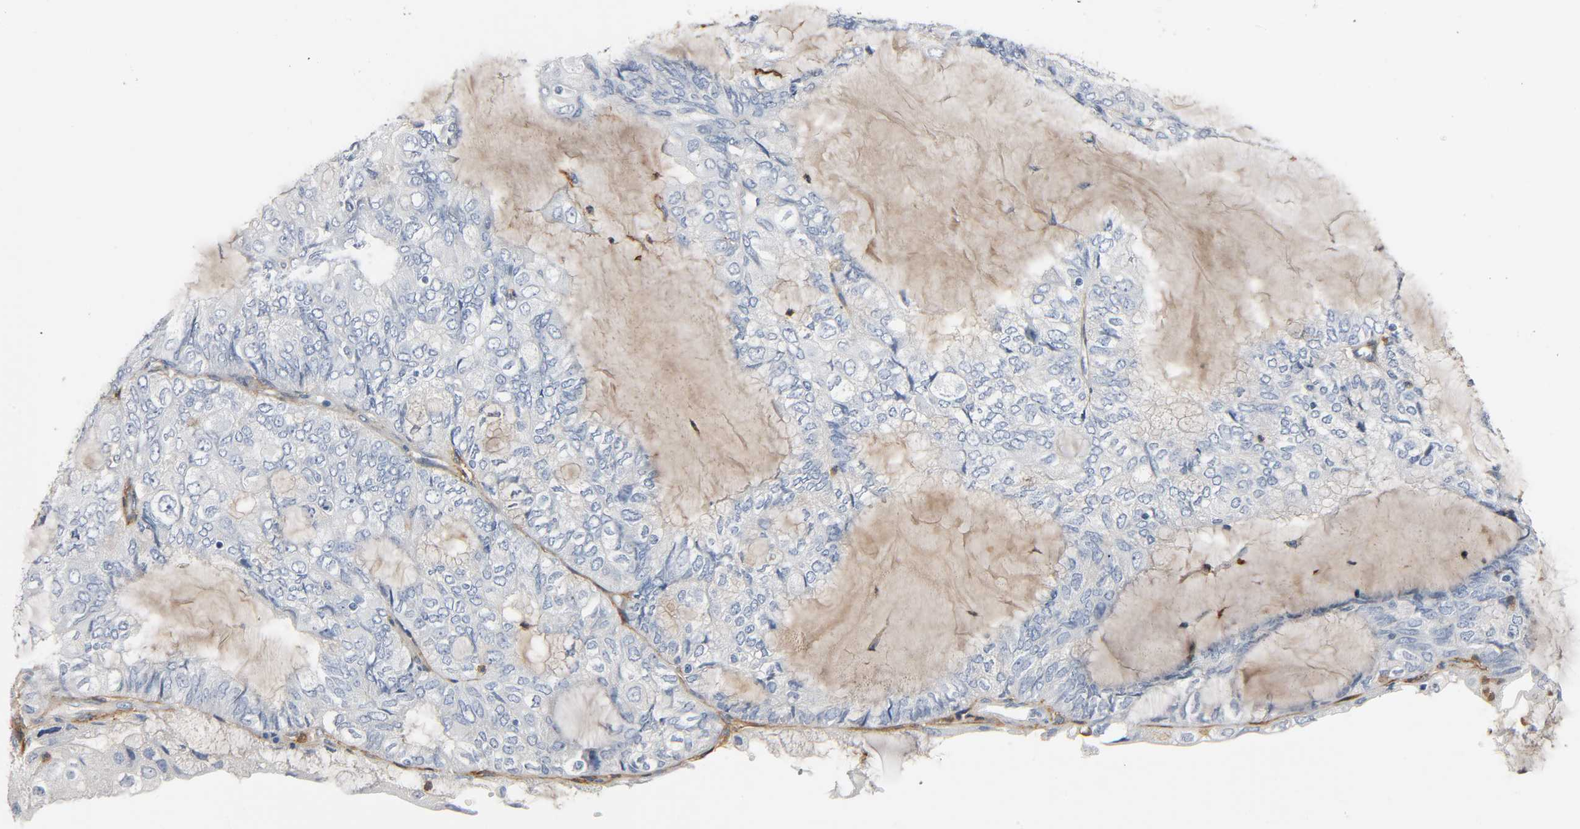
{"staining": {"intensity": "negative", "quantity": "none", "location": "none"}, "tissue": "endometrial cancer", "cell_type": "Tumor cells", "image_type": "cancer", "snomed": [{"axis": "morphology", "description": "Adenocarcinoma, NOS"}, {"axis": "topography", "description": "Endometrium"}], "caption": "Protein analysis of endometrial adenocarcinoma exhibits no significant staining in tumor cells.", "gene": "ANPEP", "patient": {"sex": "female", "age": 81}}